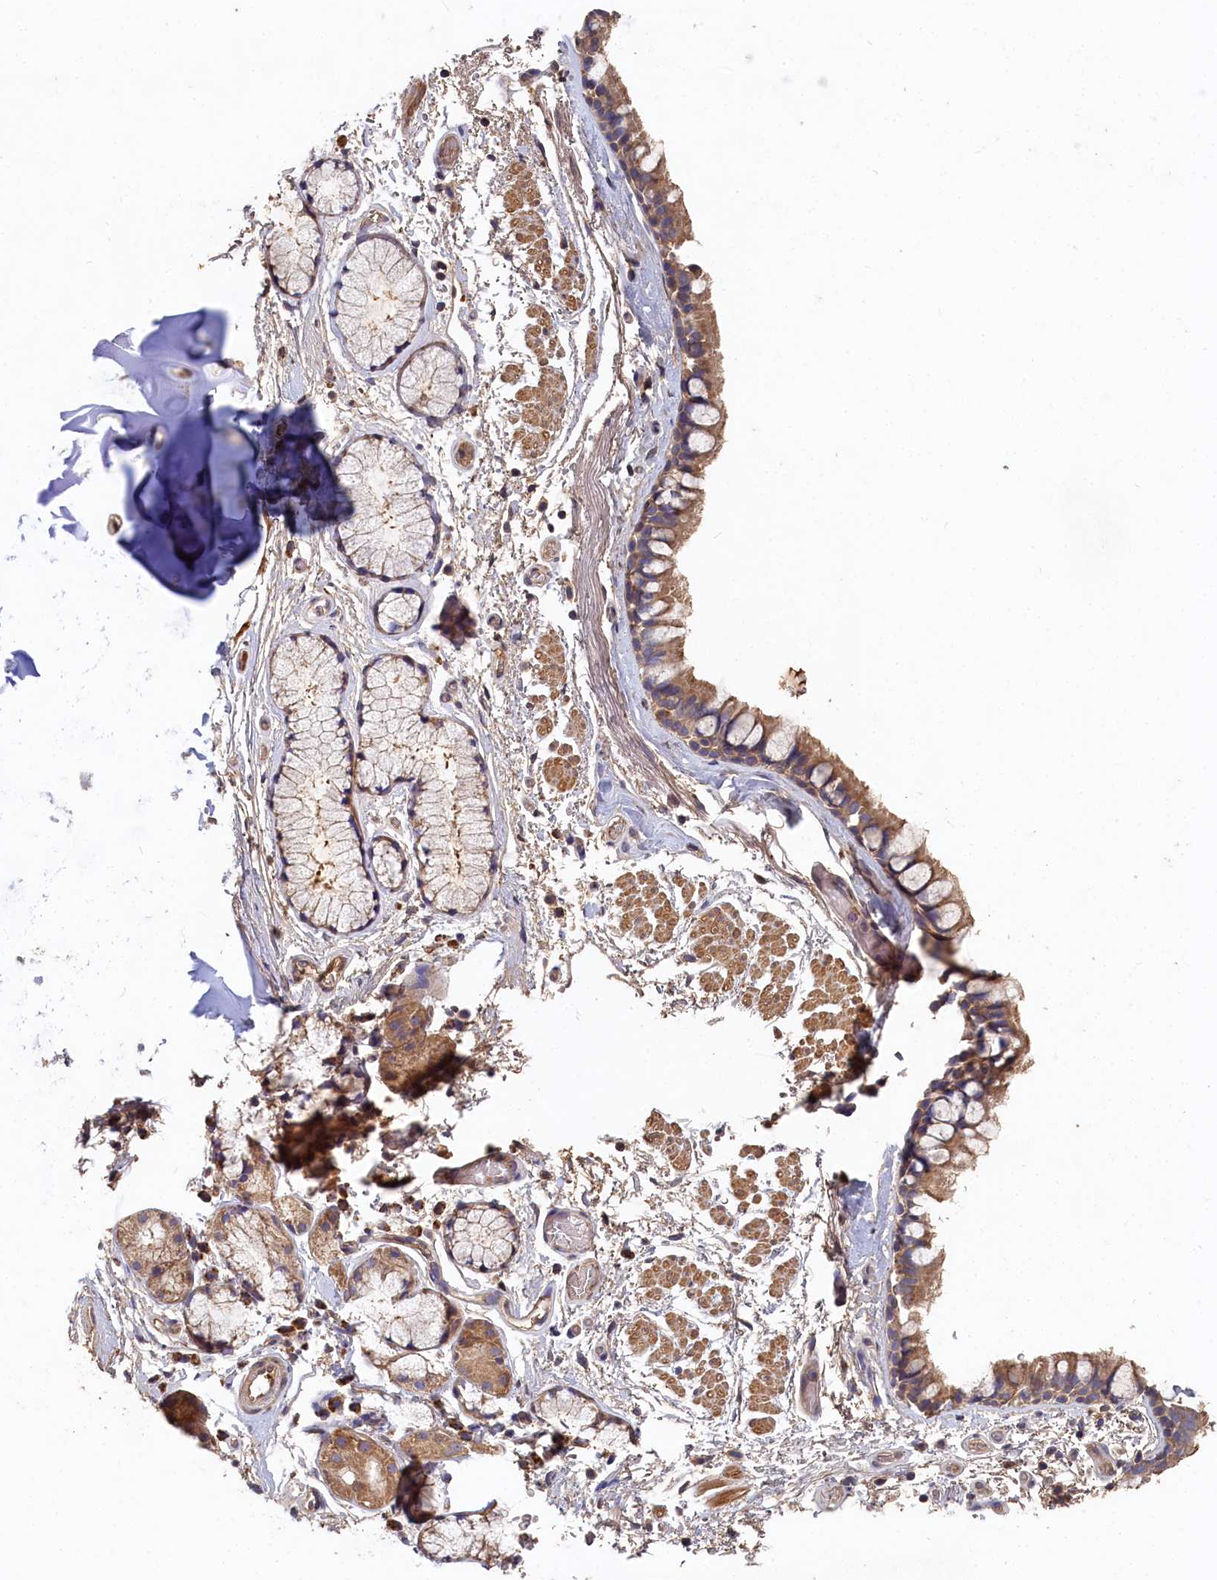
{"staining": {"intensity": "moderate", "quantity": ">75%", "location": "cytoplasmic/membranous"}, "tissue": "bronchus", "cell_type": "Respiratory epithelial cells", "image_type": "normal", "snomed": [{"axis": "morphology", "description": "Normal tissue, NOS"}, {"axis": "topography", "description": "Bronchus"}], "caption": "Protein staining by IHC displays moderate cytoplasmic/membranous expression in about >75% of respiratory epithelial cells in normal bronchus.", "gene": "DHRS11", "patient": {"sex": "male", "age": 65}}